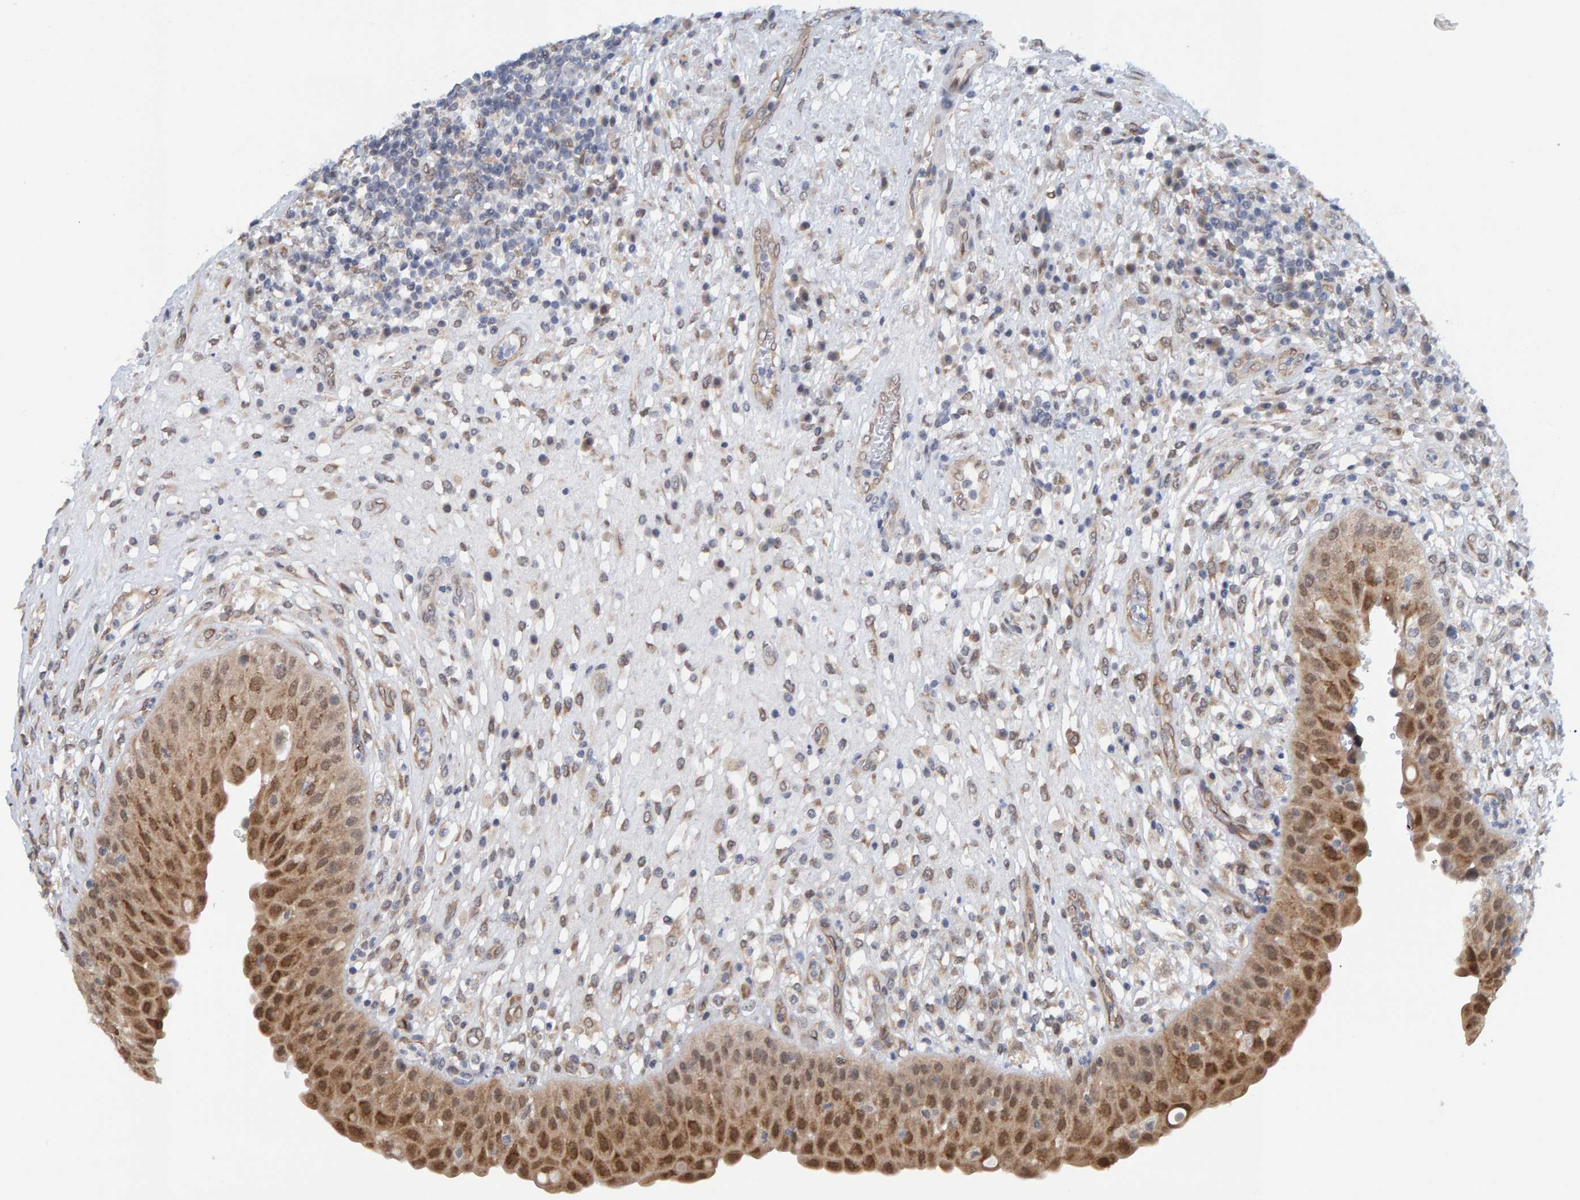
{"staining": {"intensity": "moderate", "quantity": ">75%", "location": "cytoplasmic/membranous,nuclear"}, "tissue": "urinary bladder", "cell_type": "Urothelial cells", "image_type": "normal", "snomed": [{"axis": "morphology", "description": "Normal tissue, NOS"}, {"axis": "topography", "description": "Urinary bladder"}], "caption": "Protein staining of normal urinary bladder displays moderate cytoplasmic/membranous,nuclear positivity in about >75% of urothelial cells.", "gene": "SCRN2", "patient": {"sex": "female", "age": 62}}